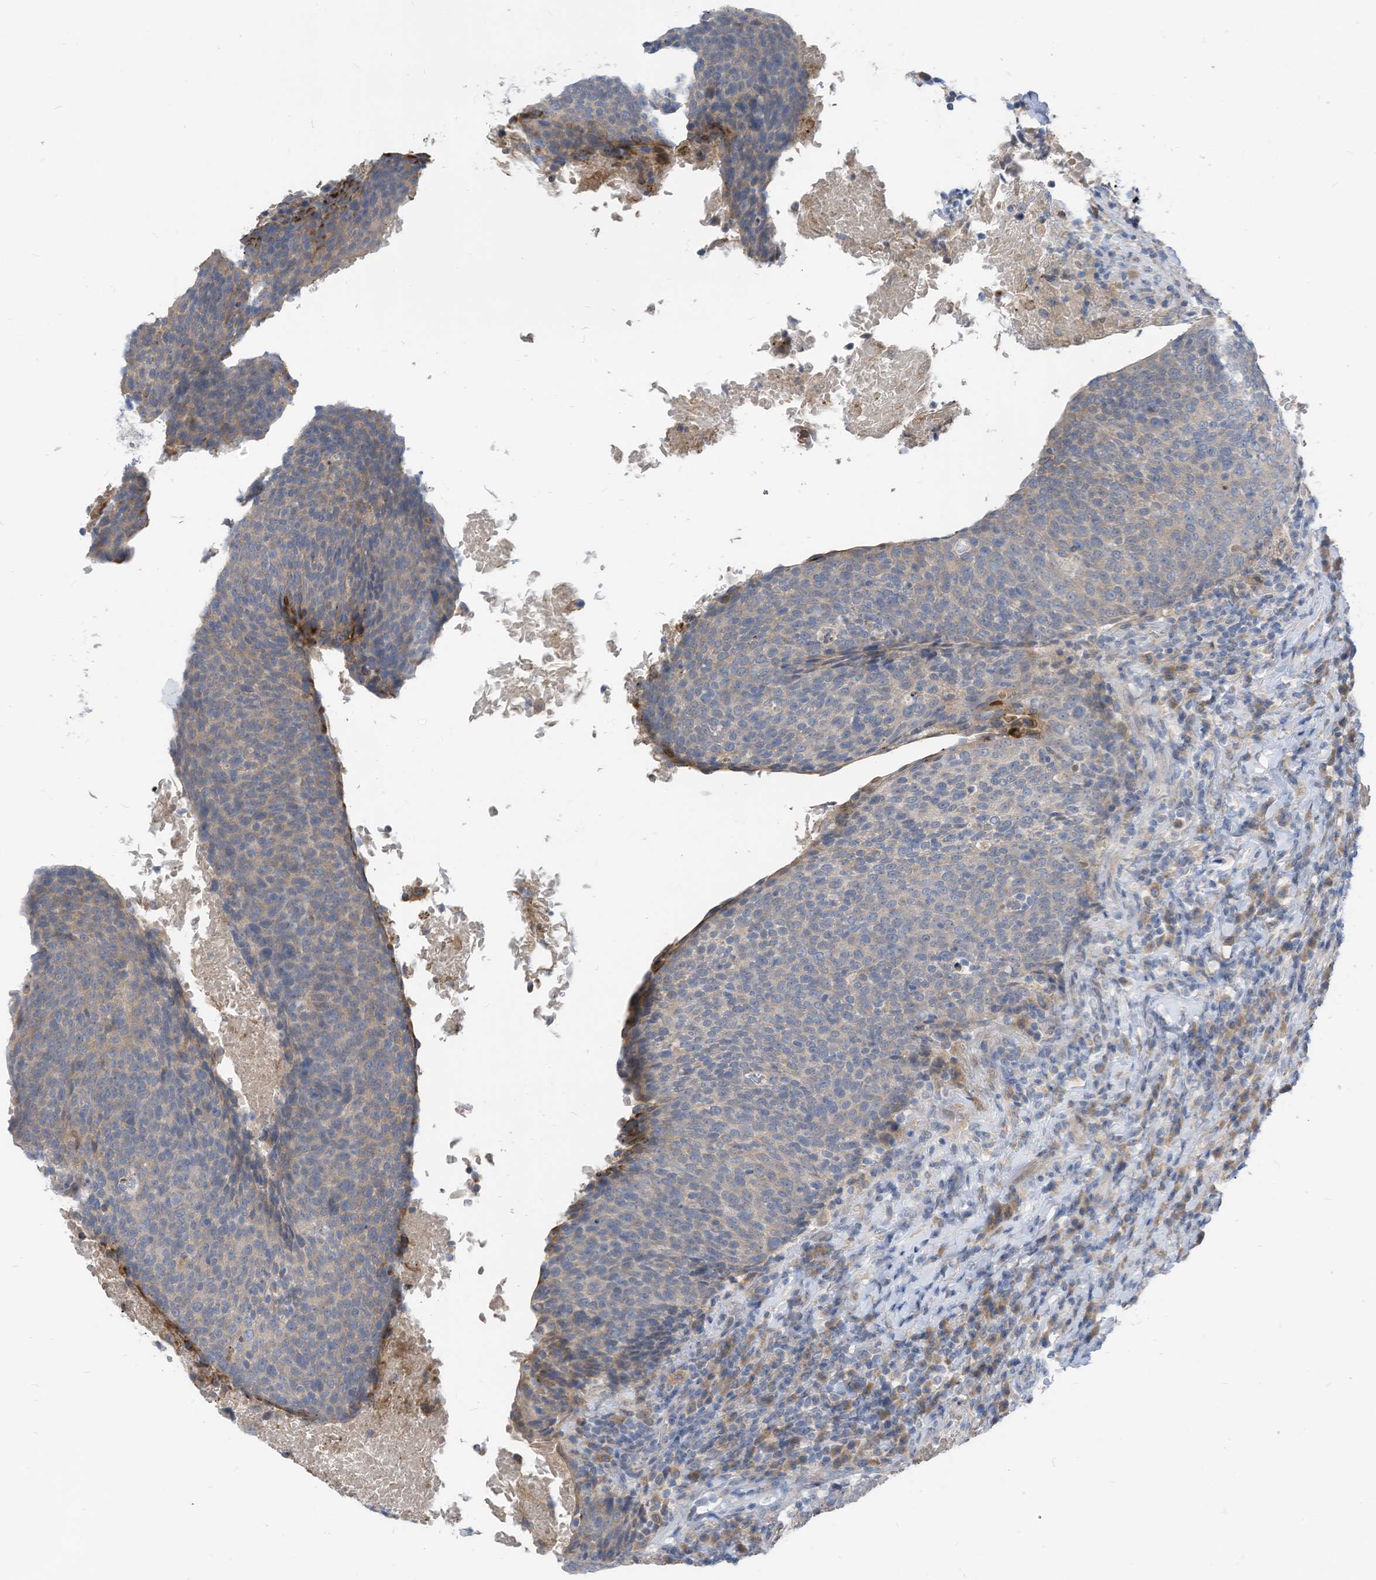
{"staining": {"intensity": "negative", "quantity": "none", "location": "none"}, "tissue": "head and neck cancer", "cell_type": "Tumor cells", "image_type": "cancer", "snomed": [{"axis": "morphology", "description": "Squamous cell carcinoma, NOS"}, {"axis": "morphology", "description": "Squamous cell carcinoma, metastatic, NOS"}, {"axis": "topography", "description": "Lymph node"}, {"axis": "topography", "description": "Head-Neck"}], "caption": "Head and neck metastatic squamous cell carcinoma was stained to show a protein in brown. There is no significant positivity in tumor cells.", "gene": "LDAH", "patient": {"sex": "male", "age": 62}}